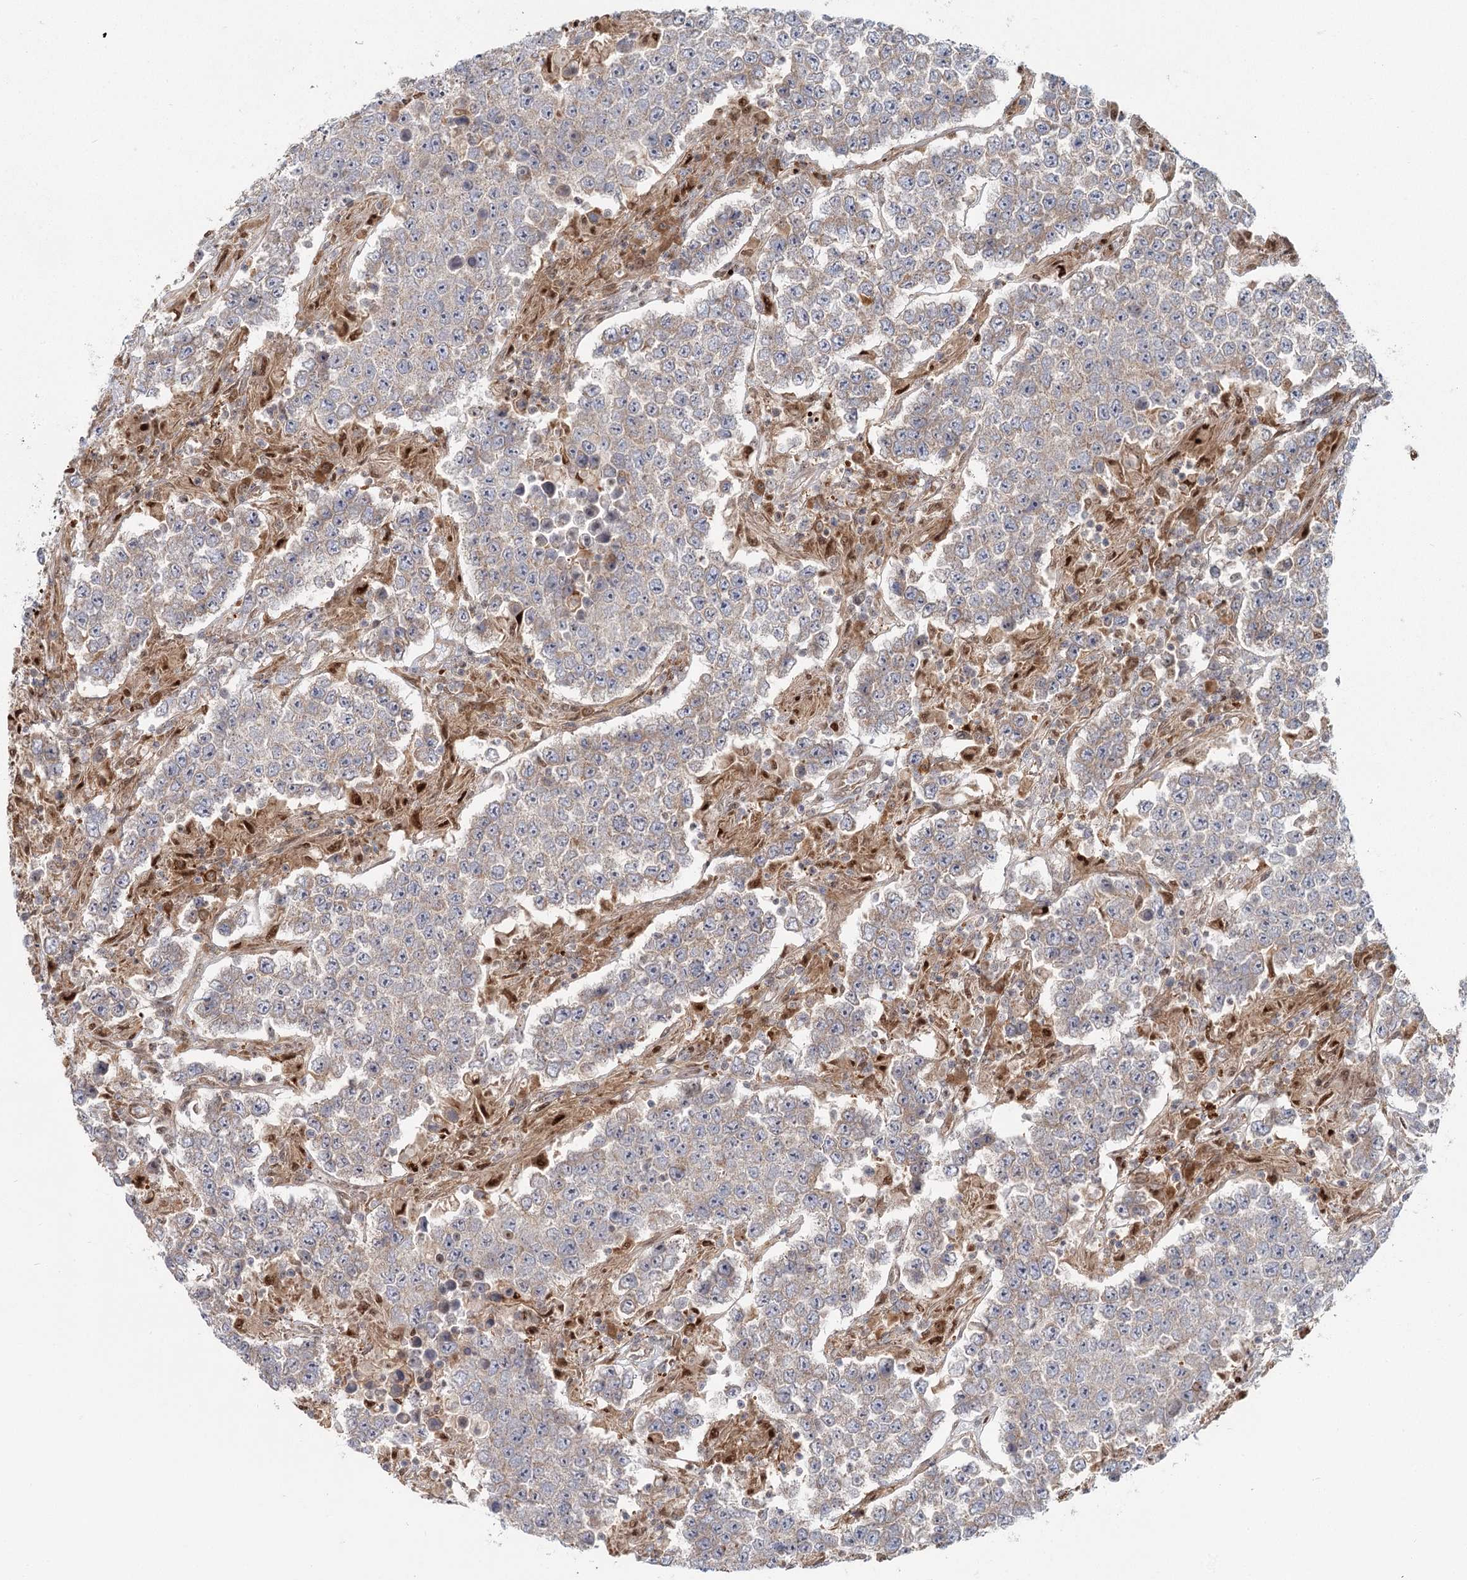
{"staining": {"intensity": "weak", "quantity": "<25%", "location": "cytoplasmic/membranous"}, "tissue": "testis cancer", "cell_type": "Tumor cells", "image_type": "cancer", "snomed": [{"axis": "morphology", "description": "Normal tissue, NOS"}, {"axis": "morphology", "description": "Urothelial carcinoma, High grade"}, {"axis": "morphology", "description": "Seminoma, NOS"}, {"axis": "morphology", "description": "Carcinoma, Embryonal, NOS"}, {"axis": "topography", "description": "Urinary bladder"}, {"axis": "topography", "description": "Testis"}], "caption": "An immunohistochemistry histopathology image of high-grade urothelial carcinoma (testis) is shown. There is no staining in tumor cells of high-grade urothelial carcinoma (testis).", "gene": "THNSL1", "patient": {"sex": "male", "age": 41}}